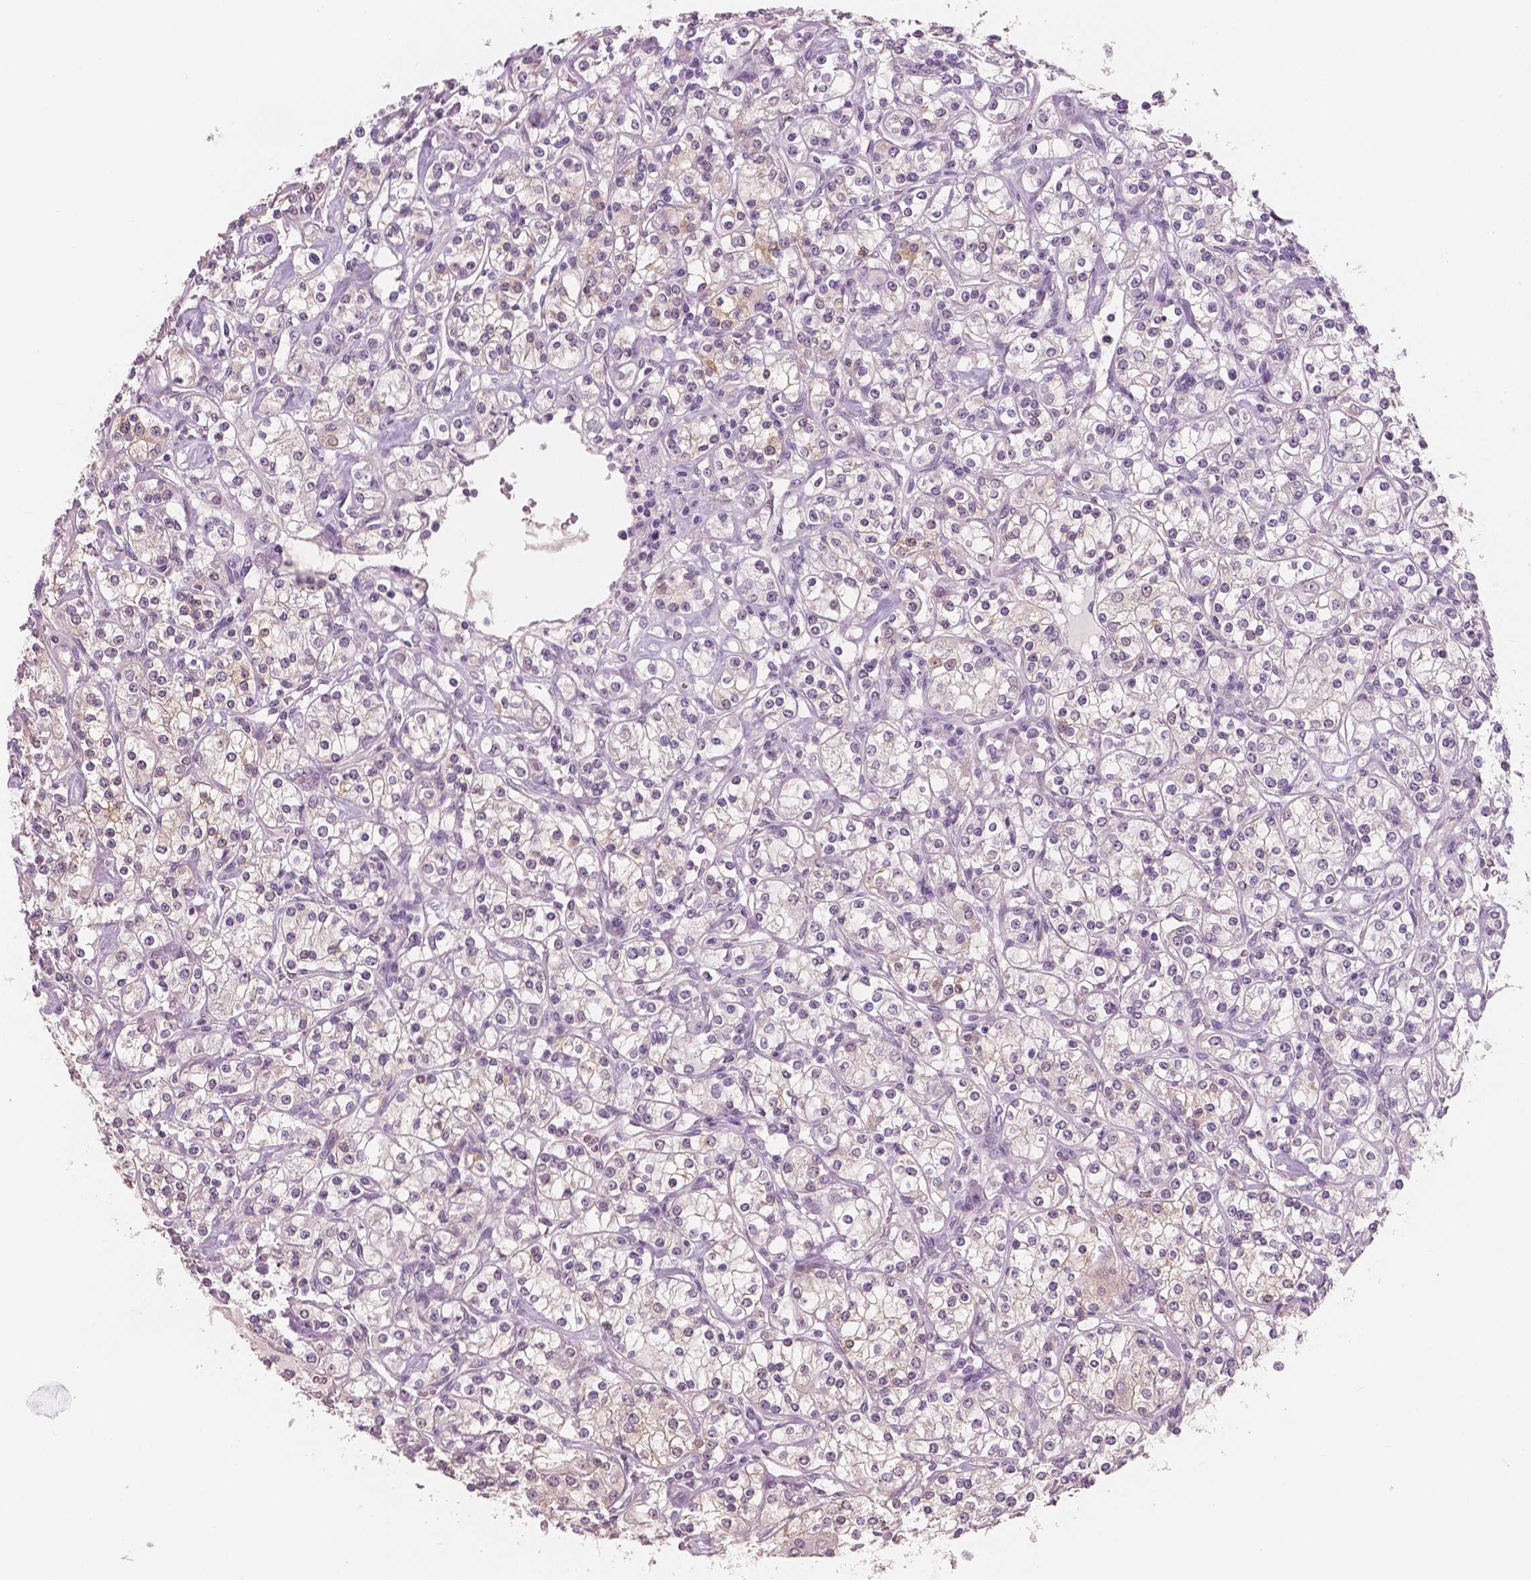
{"staining": {"intensity": "negative", "quantity": "none", "location": "none"}, "tissue": "renal cancer", "cell_type": "Tumor cells", "image_type": "cancer", "snomed": [{"axis": "morphology", "description": "Adenocarcinoma, NOS"}, {"axis": "topography", "description": "Kidney"}], "caption": "The image demonstrates no staining of tumor cells in renal cancer.", "gene": "NECAB1", "patient": {"sex": "male", "age": 77}}